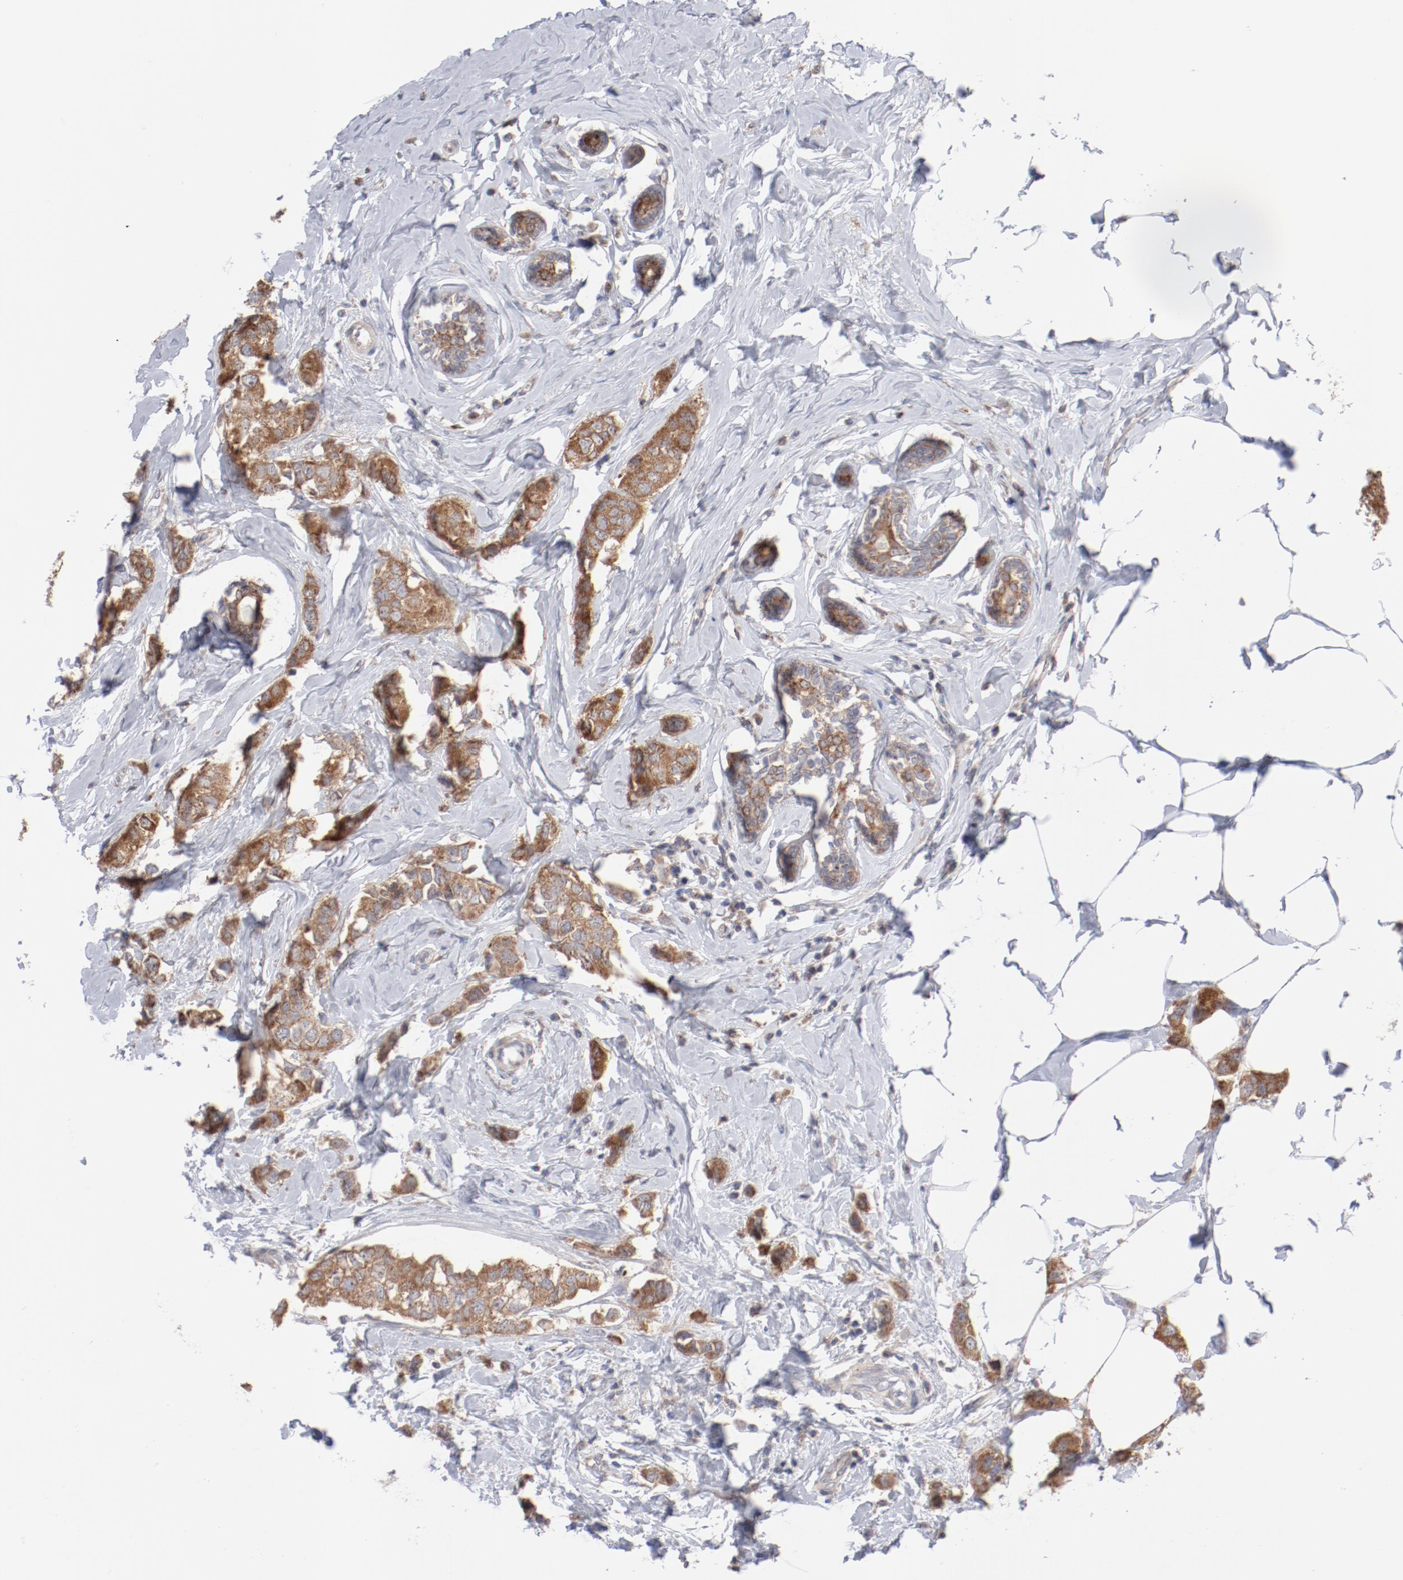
{"staining": {"intensity": "moderate", "quantity": ">75%", "location": "cytoplasmic/membranous"}, "tissue": "breast cancer", "cell_type": "Tumor cells", "image_type": "cancer", "snomed": [{"axis": "morphology", "description": "Normal tissue, NOS"}, {"axis": "morphology", "description": "Duct carcinoma"}, {"axis": "topography", "description": "Breast"}], "caption": "Immunohistochemistry (IHC) (DAB) staining of breast cancer (infiltrating ductal carcinoma) reveals moderate cytoplasmic/membranous protein expression in about >75% of tumor cells.", "gene": "PPFIBP2", "patient": {"sex": "female", "age": 50}}